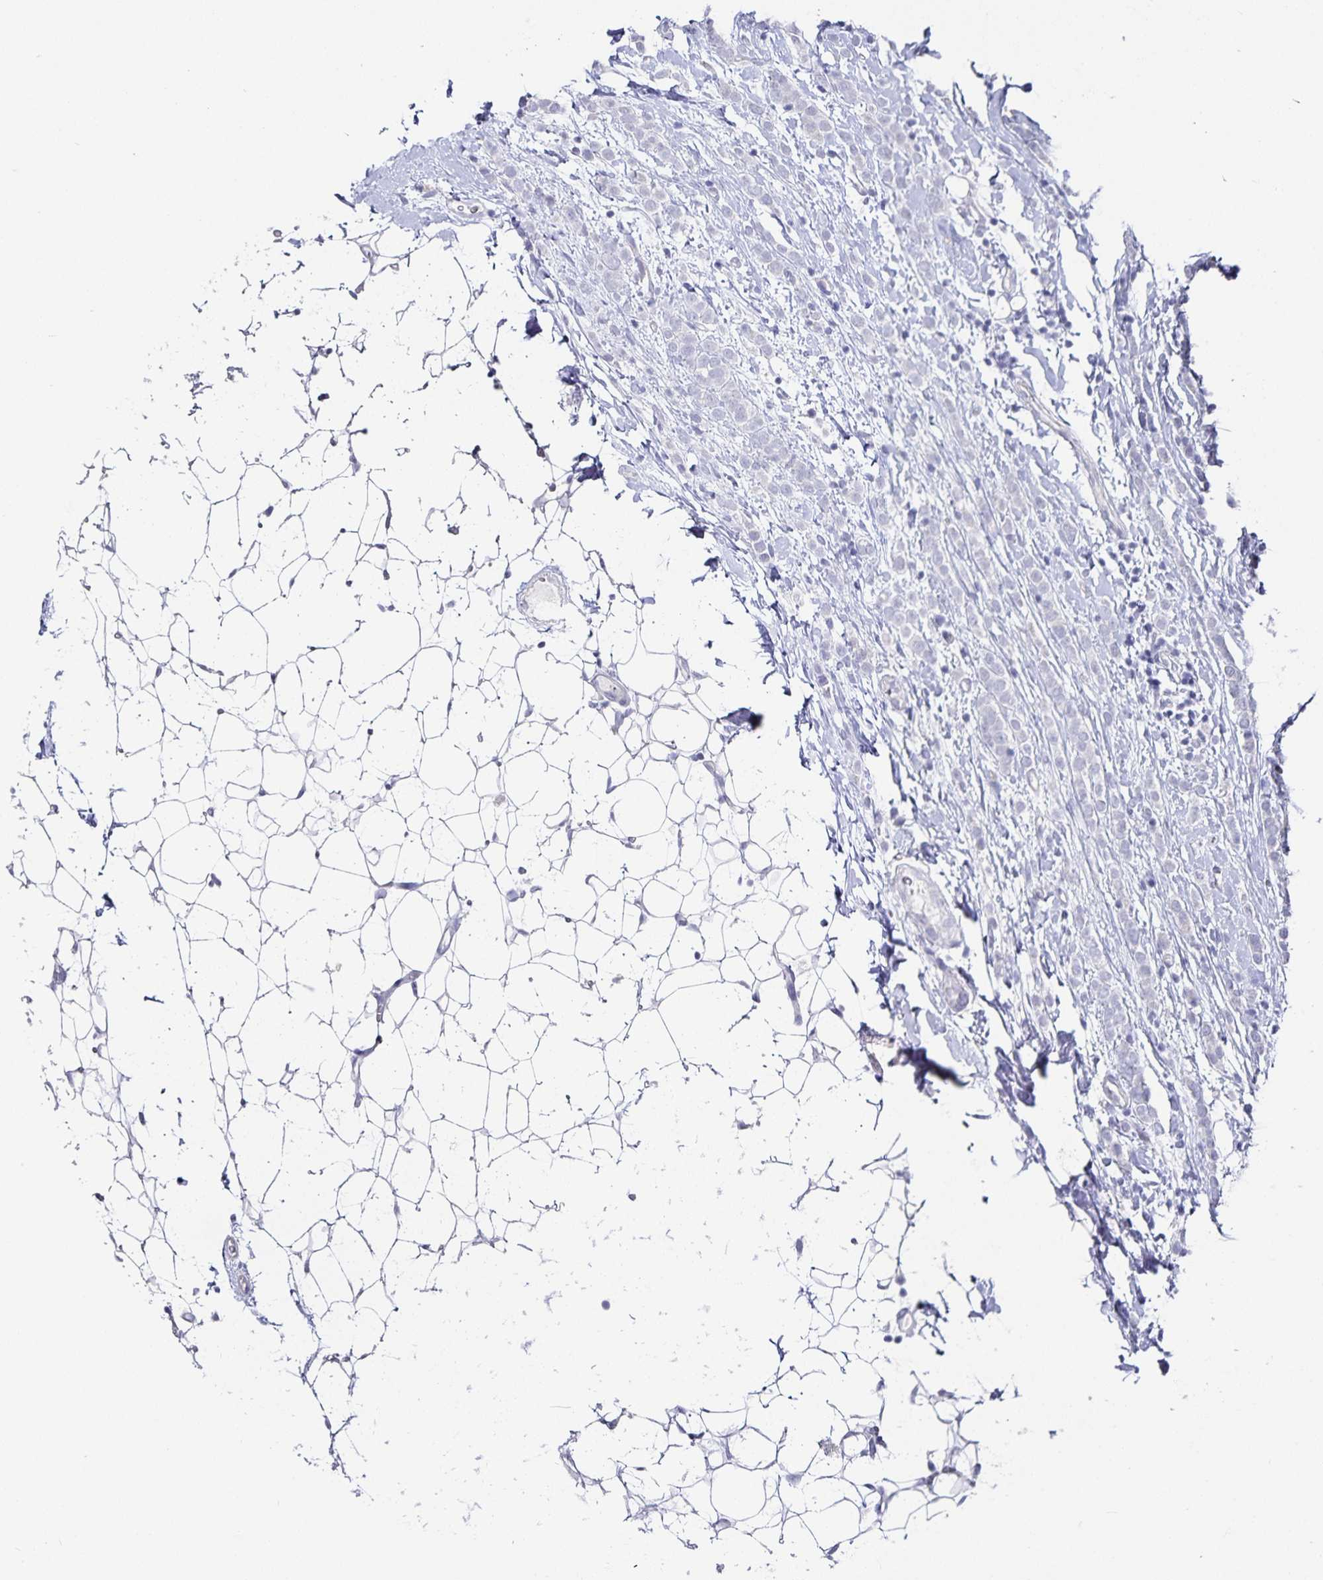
{"staining": {"intensity": "negative", "quantity": "none", "location": "none"}, "tissue": "breast cancer", "cell_type": "Tumor cells", "image_type": "cancer", "snomed": [{"axis": "morphology", "description": "Lobular carcinoma"}, {"axis": "topography", "description": "Breast"}], "caption": "Breast lobular carcinoma stained for a protein using immunohistochemistry displays no positivity tumor cells.", "gene": "PODXL", "patient": {"sex": "female", "age": 49}}